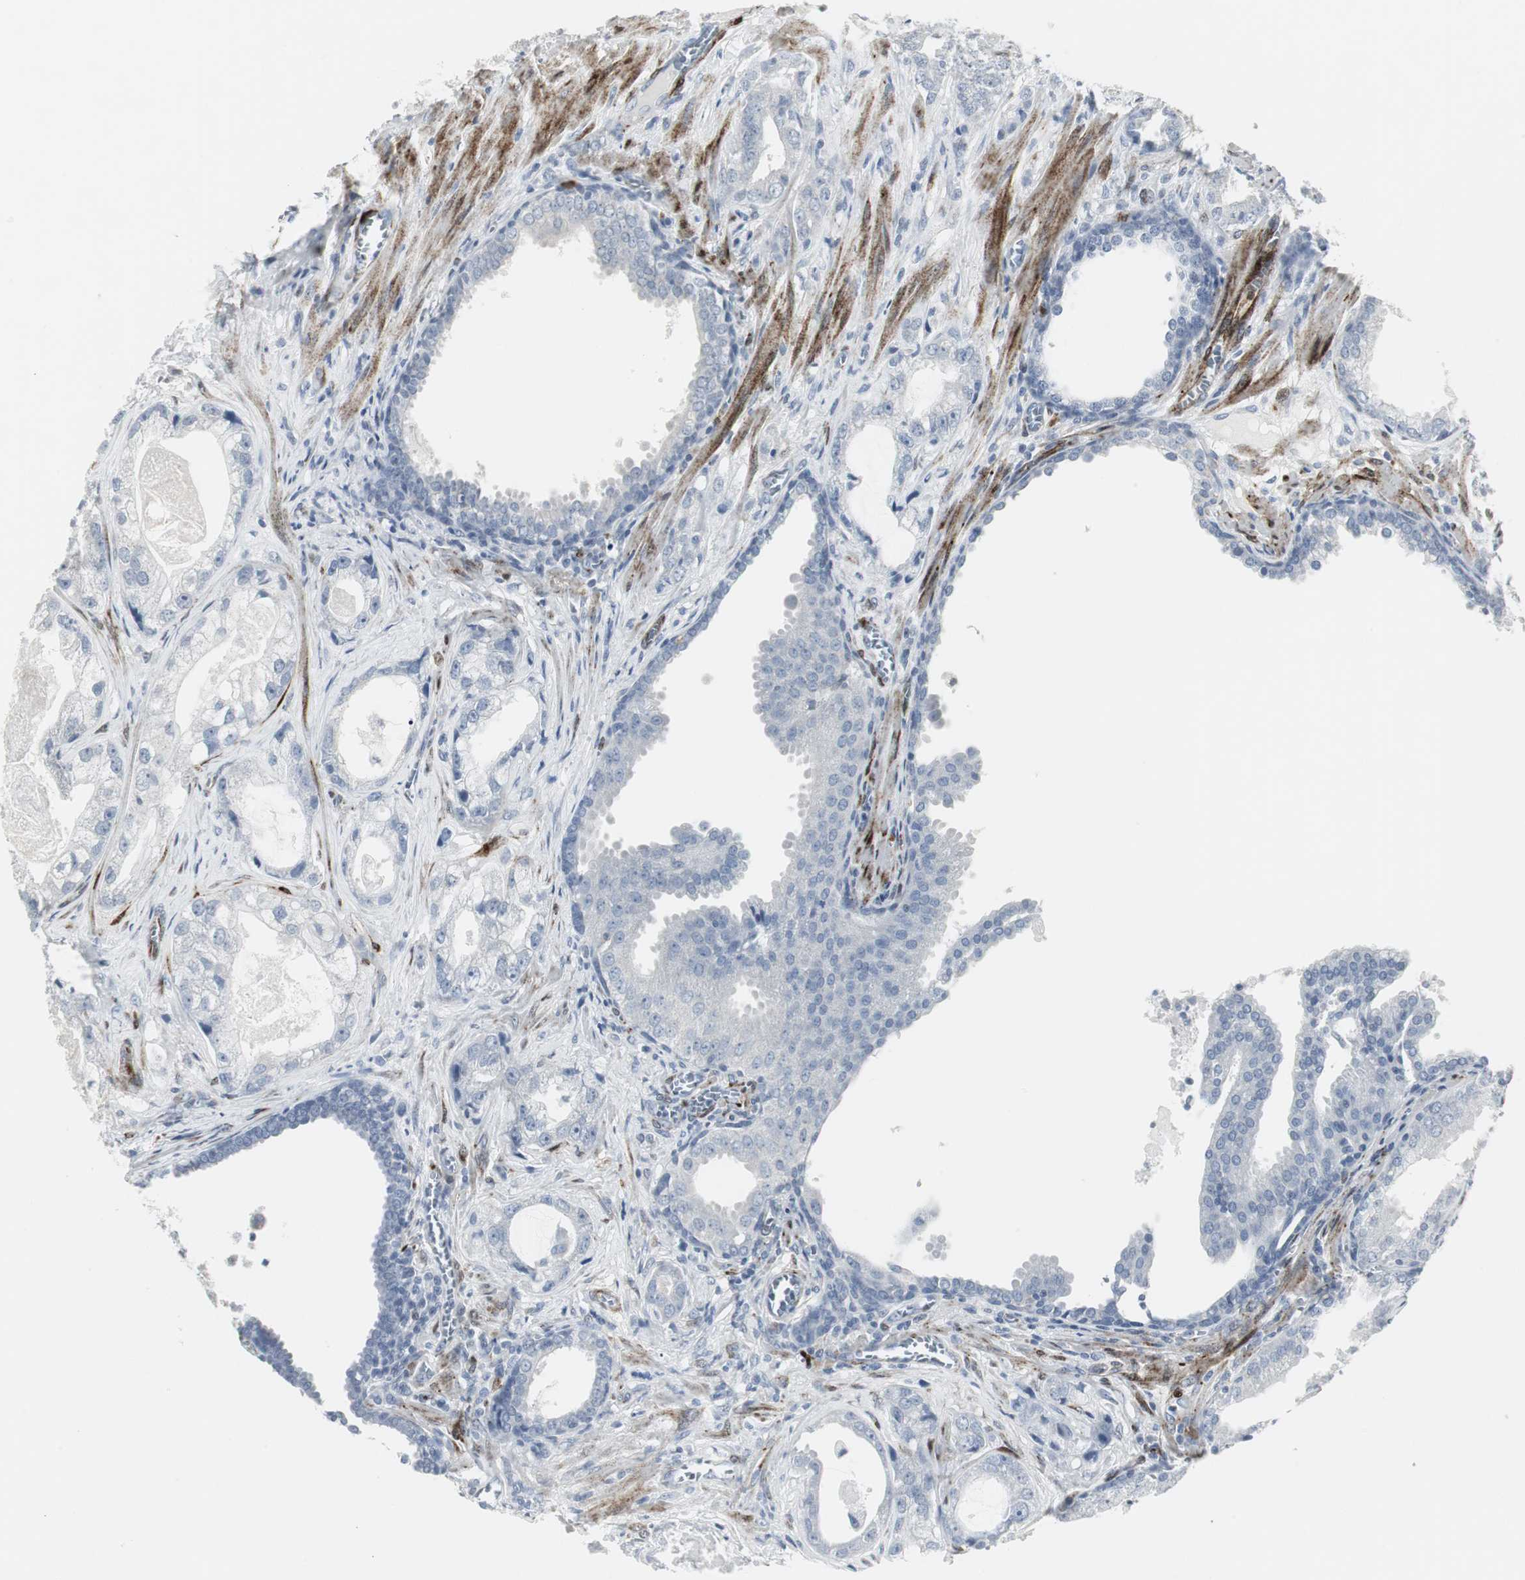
{"staining": {"intensity": "negative", "quantity": "none", "location": "none"}, "tissue": "prostate cancer", "cell_type": "Tumor cells", "image_type": "cancer", "snomed": [{"axis": "morphology", "description": "Adenocarcinoma, Low grade"}, {"axis": "topography", "description": "Prostate"}], "caption": "DAB immunohistochemical staining of human prostate cancer reveals no significant expression in tumor cells. (Immunohistochemistry (ihc), brightfield microscopy, high magnification).", "gene": "PPP1R14A", "patient": {"sex": "male", "age": 59}}